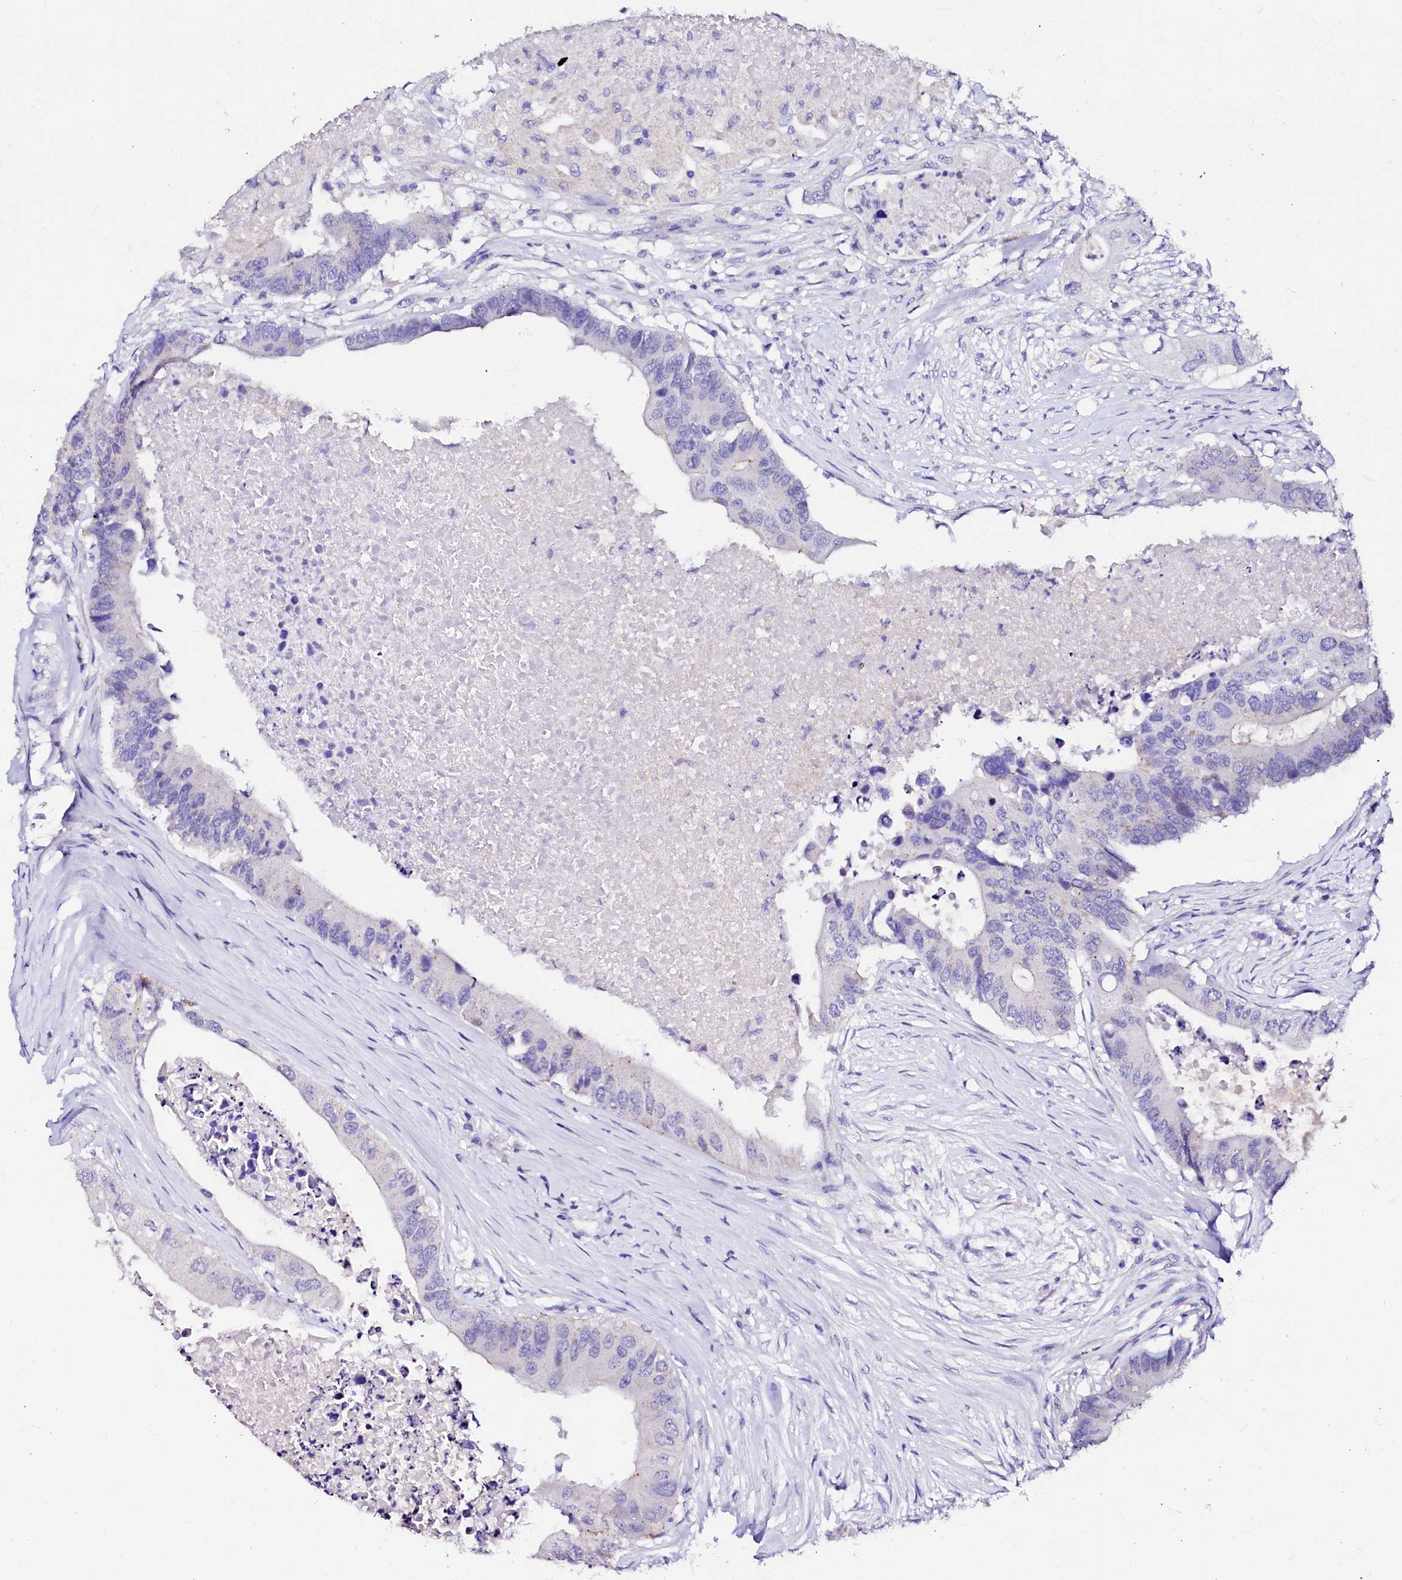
{"staining": {"intensity": "negative", "quantity": "none", "location": "none"}, "tissue": "colorectal cancer", "cell_type": "Tumor cells", "image_type": "cancer", "snomed": [{"axis": "morphology", "description": "Adenocarcinoma, NOS"}, {"axis": "topography", "description": "Colon"}], "caption": "Human colorectal cancer (adenocarcinoma) stained for a protein using immunohistochemistry (IHC) shows no expression in tumor cells.", "gene": "NALF1", "patient": {"sex": "male", "age": 71}}